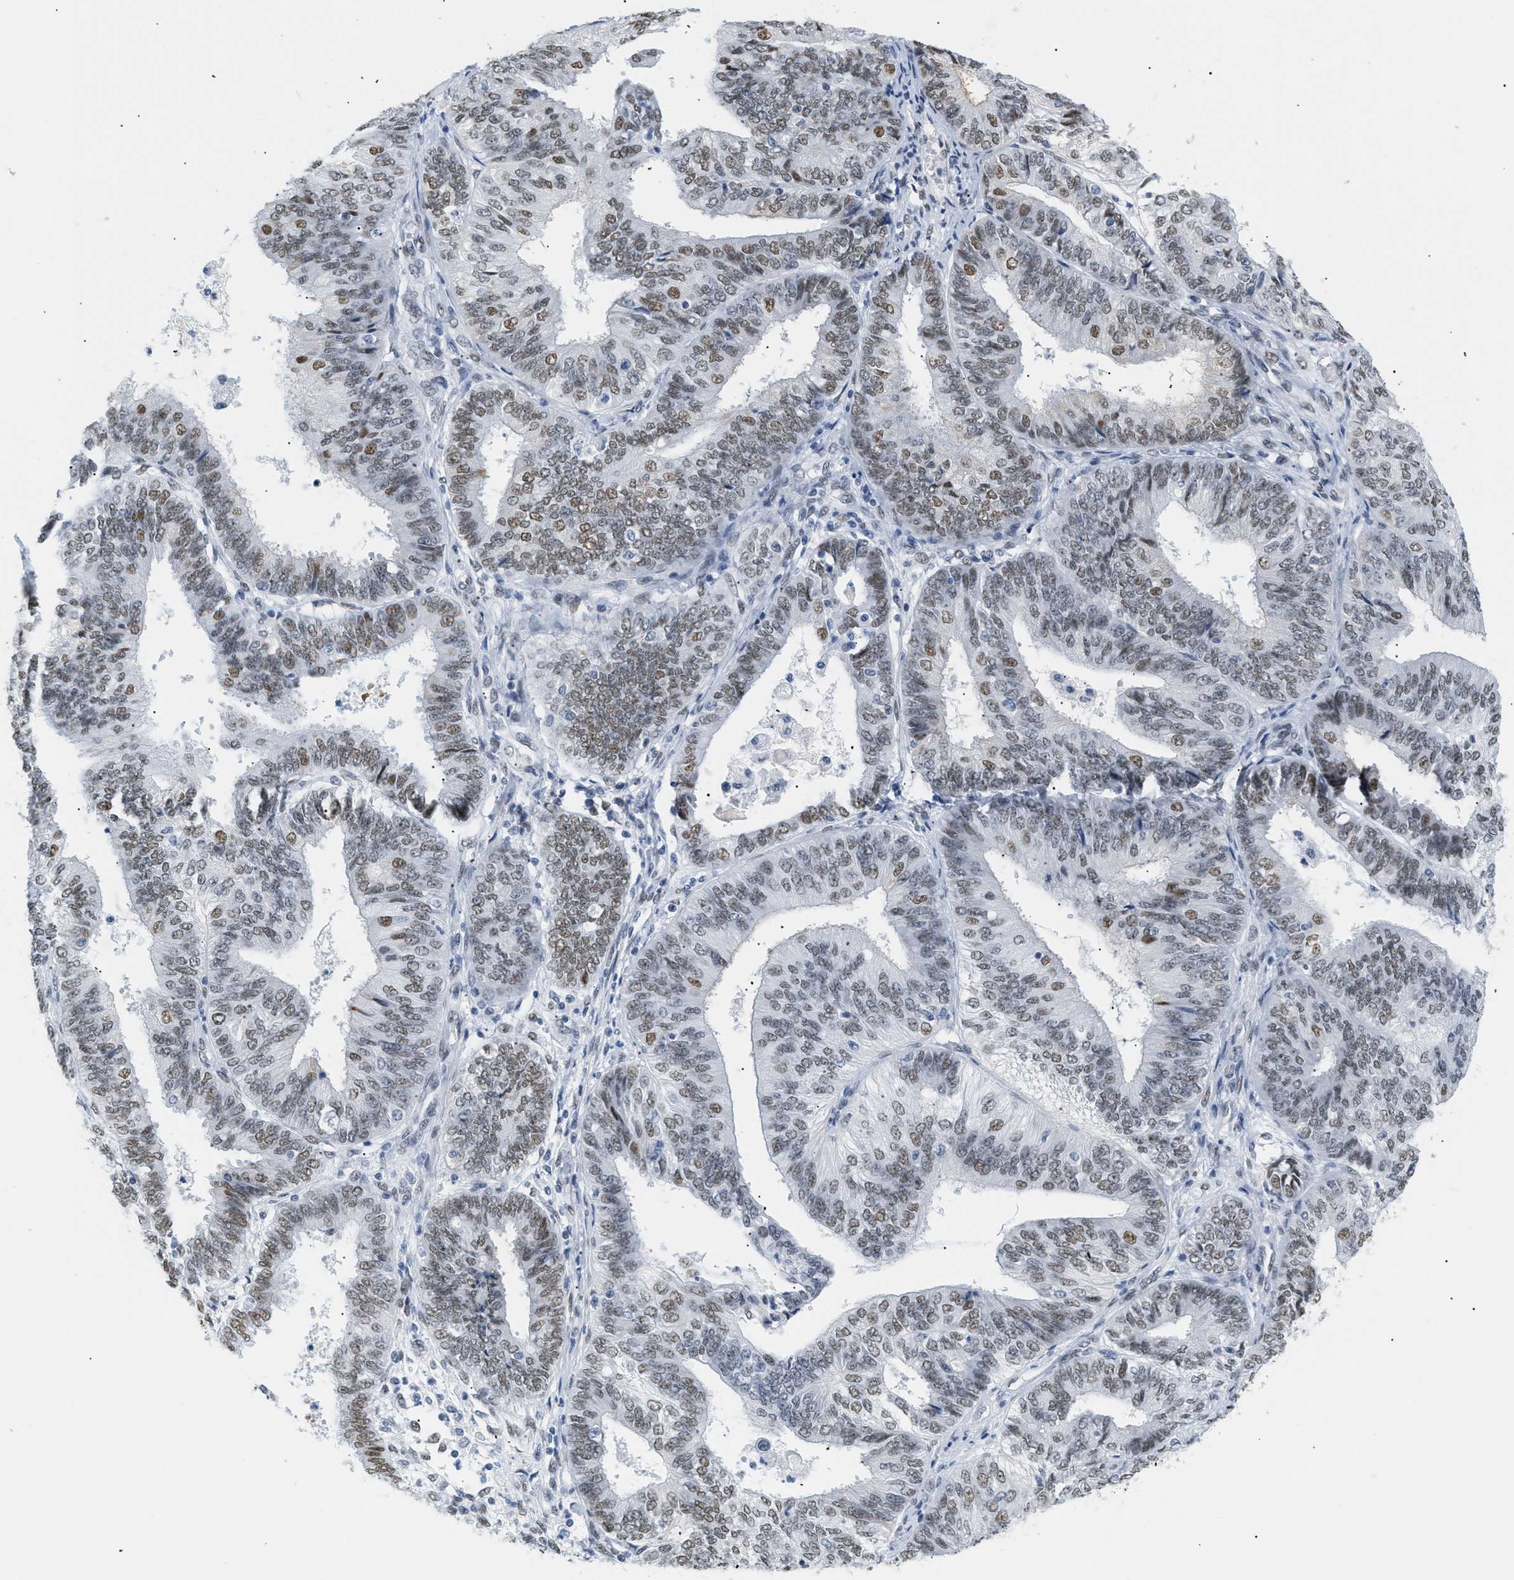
{"staining": {"intensity": "weak", "quantity": ">75%", "location": "nuclear"}, "tissue": "endometrial cancer", "cell_type": "Tumor cells", "image_type": "cancer", "snomed": [{"axis": "morphology", "description": "Adenocarcinoma, NOS"}, {"axis": "topography", "description": "Endometrium"}], "caption": "Endometrial cancer stained with DAB (3,3'-diaminobenzidine) immunohistochemistry (IHC) exhibits low levels of weak nuclear staining in approximately >75% of tumor cells.", "gene": "ELN", "patient": {"sex": "female", "age": 58}}